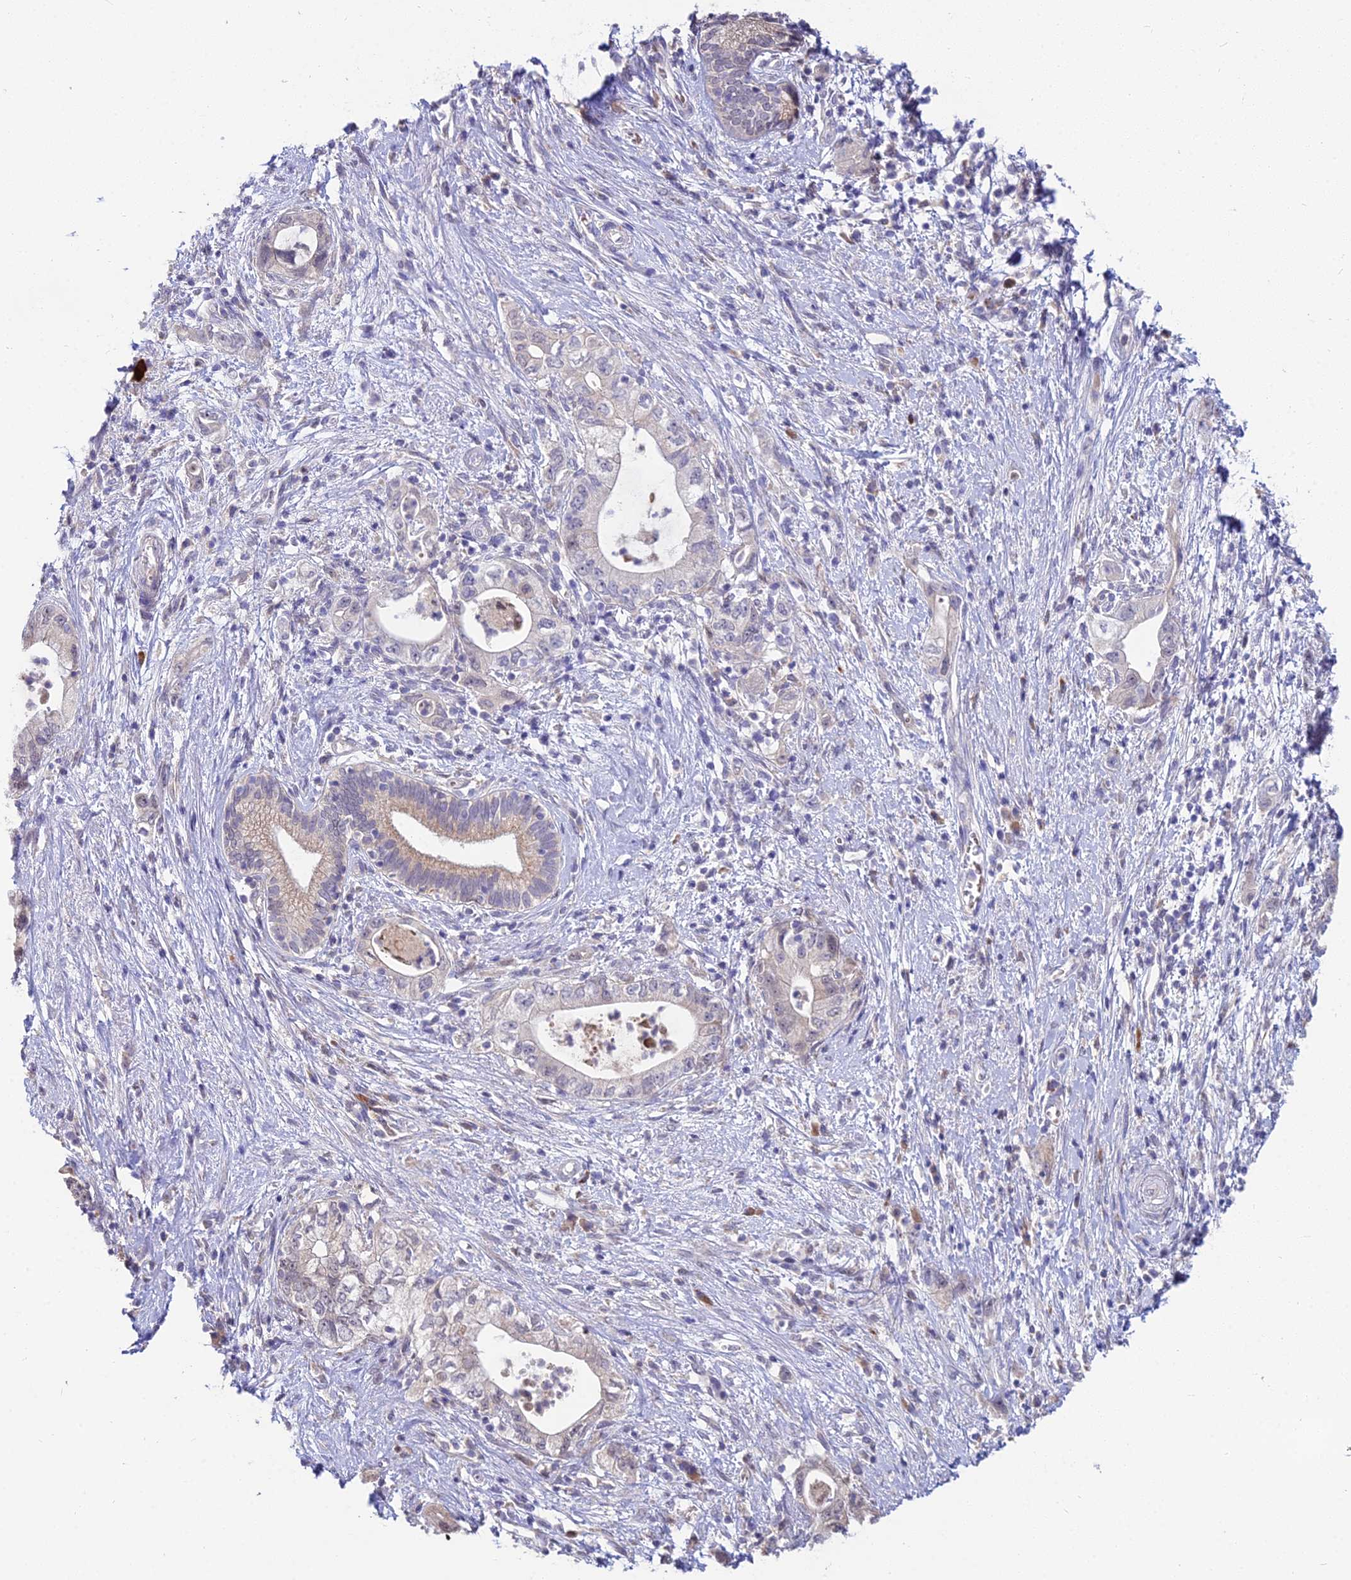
{"staining": {"intensity": "weak", "quantity": "<25%", "location": "cytoplasmic/membranous"}, "tissue": "pancreatic cancer", "cell_type": "Tumor cells", "image_type": "cancer", "snomed": [{"axis": "morphology", "description": "Adenocarcinoma, NOS"}, {"axis": "topography", "description": "Pancreas"}], "caption": "Tumor cells are negative for protein expression in human pancreatic cancer.", "gene": "WDR43", "patient": {"sex": "female", "age": 73}}